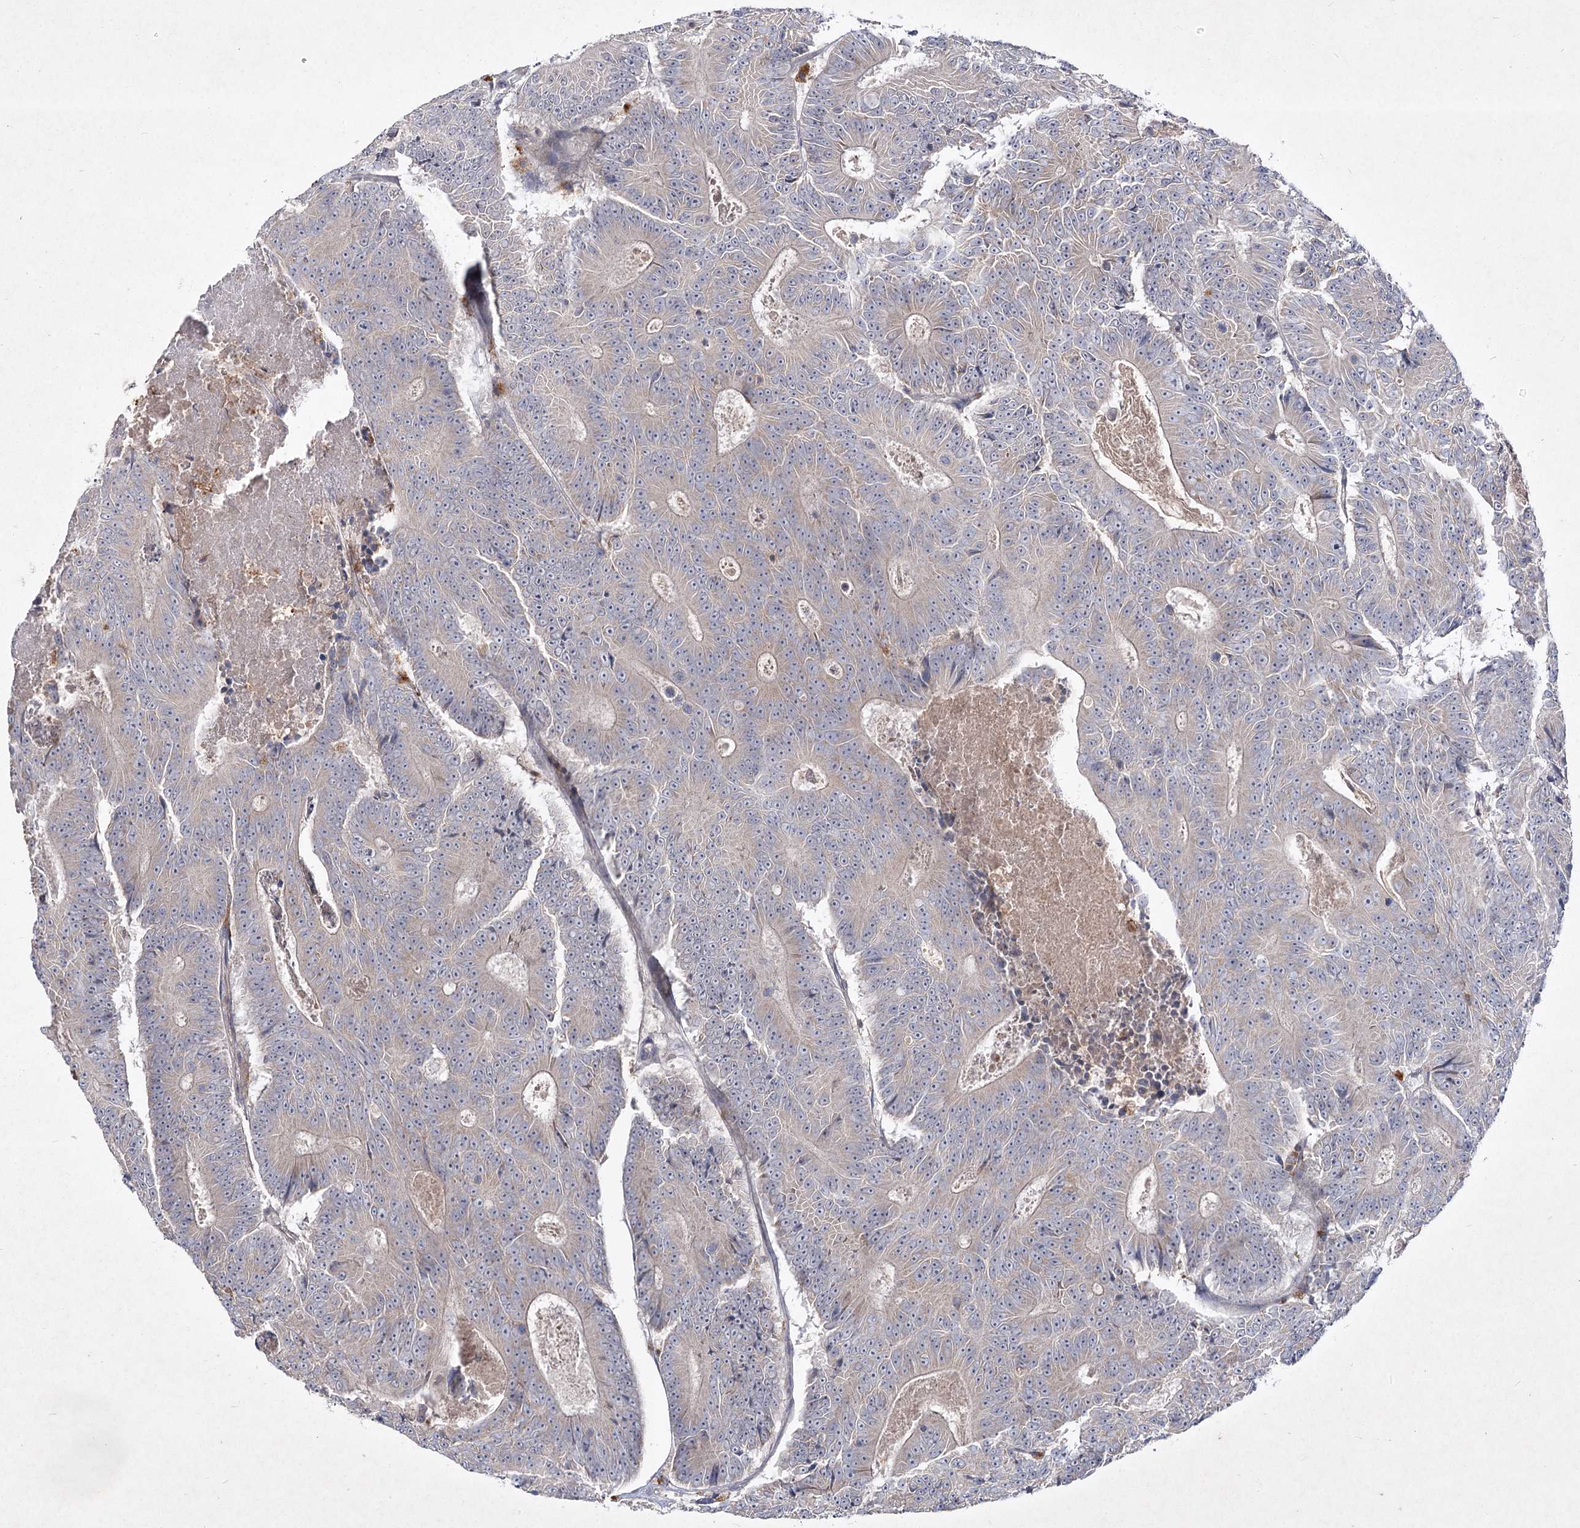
{"staining": {"intensity": "weak", "quantity": "<25%", "location": "cytoplasmic/membranous"}, "tissue": "colorectal cancer", "cell_type": "Tumor cells", "image_type": "cancer", "snomed": [{"axis": "morphology", "description": "Adenocarcinoma, NOS"}, {"axis": "topography", "description": "Colon"}], "caption": "There is no significant expression in tumor cells of adenocarcinoma (colorectal). (Immunohistochemistry (ihc), brightfield microscopy, high magnification).", "gene": "CIB2", "patient": {"sex": "male", "age": 83}}